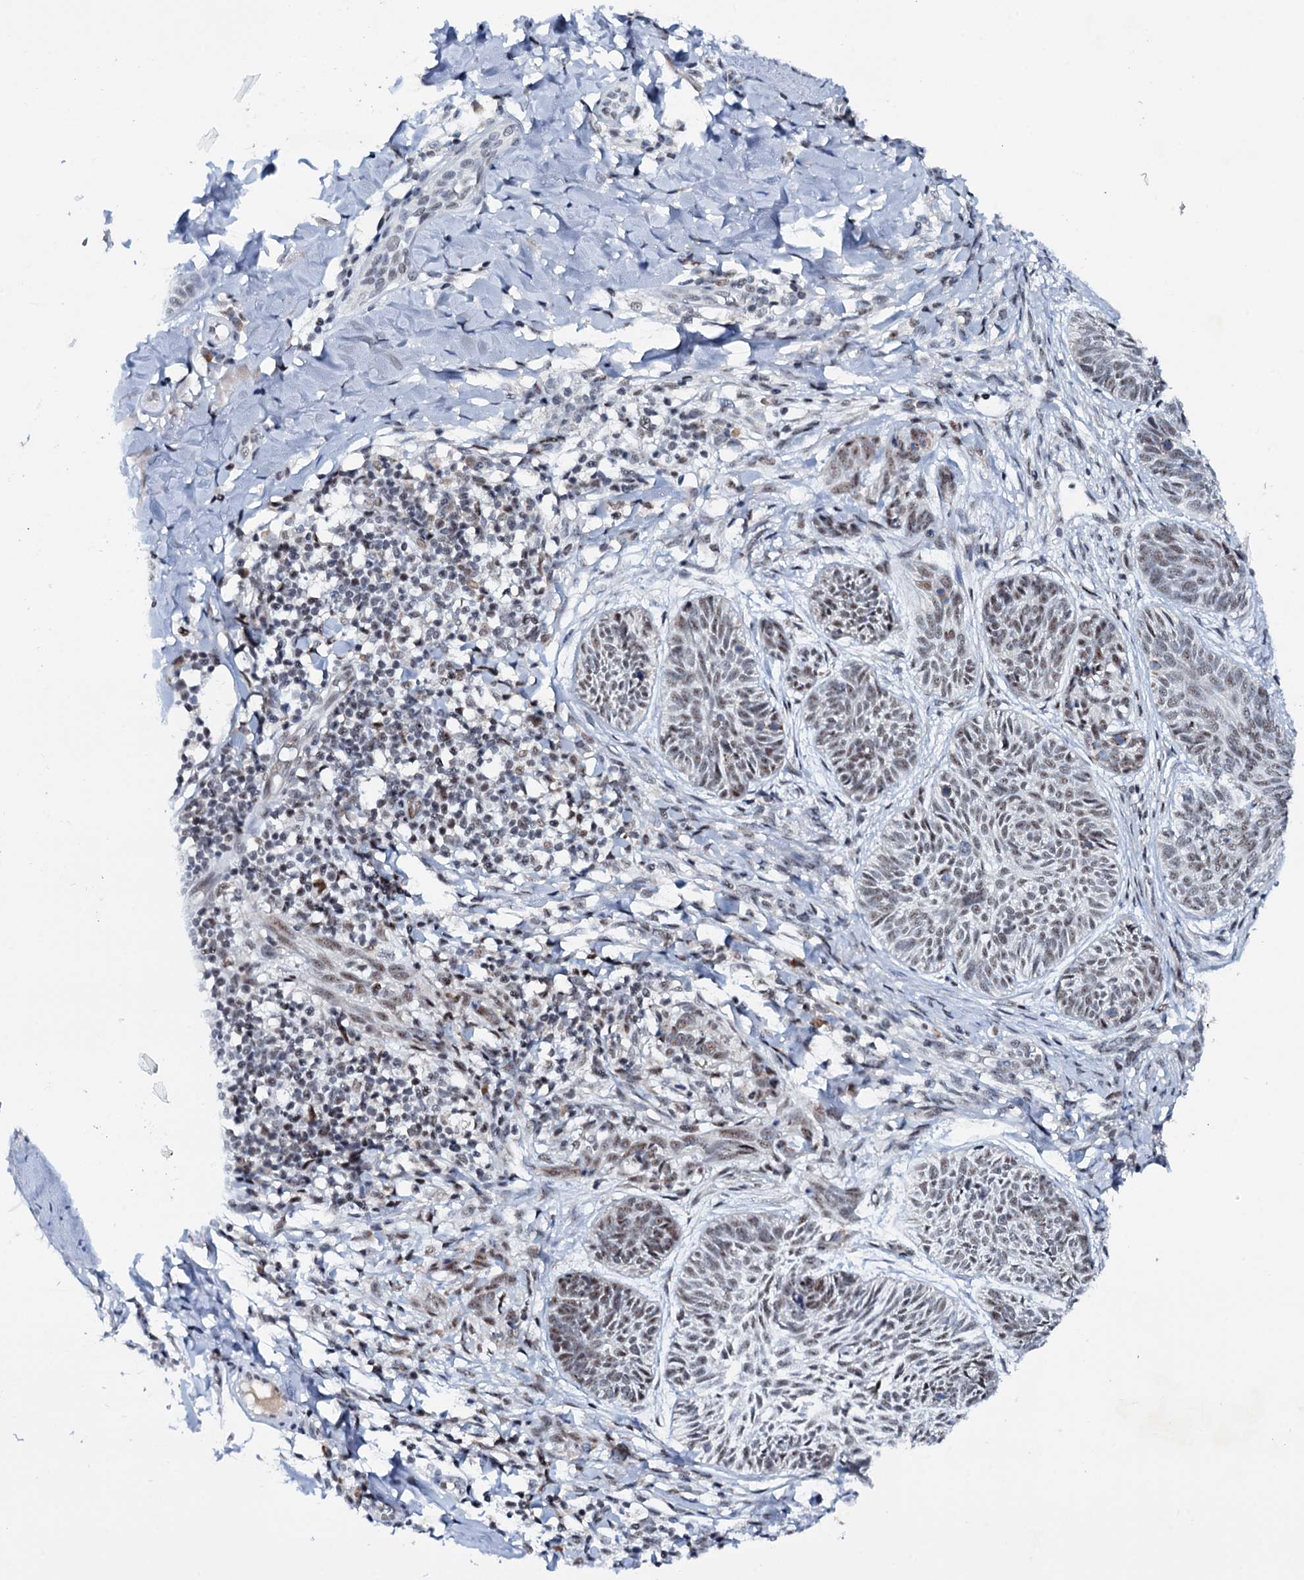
{"staining": {"intensity": "weak", "quantity": ">75%", "location": "nuclear"}, "tissue": "skin cancer", "cell_type": "Tumor cells", "image_type": "cancer", "snomed": [{"axis": "morphology", "description": "Normal tissue, NOS"}, {"axis": "morphology", "description": "Basal cell carcinoma"}, {"axis": "topography", "description": "Skin"}], "caption": "DAB (3,3'-diaminobenzidine) immunohistochemical staining of skin basal cell carcinoma reveals weak nuclear protein staining in about >75% of tumor cells.", "gene": "SREK1", "patient": {"sex": "male", "age": 66}}